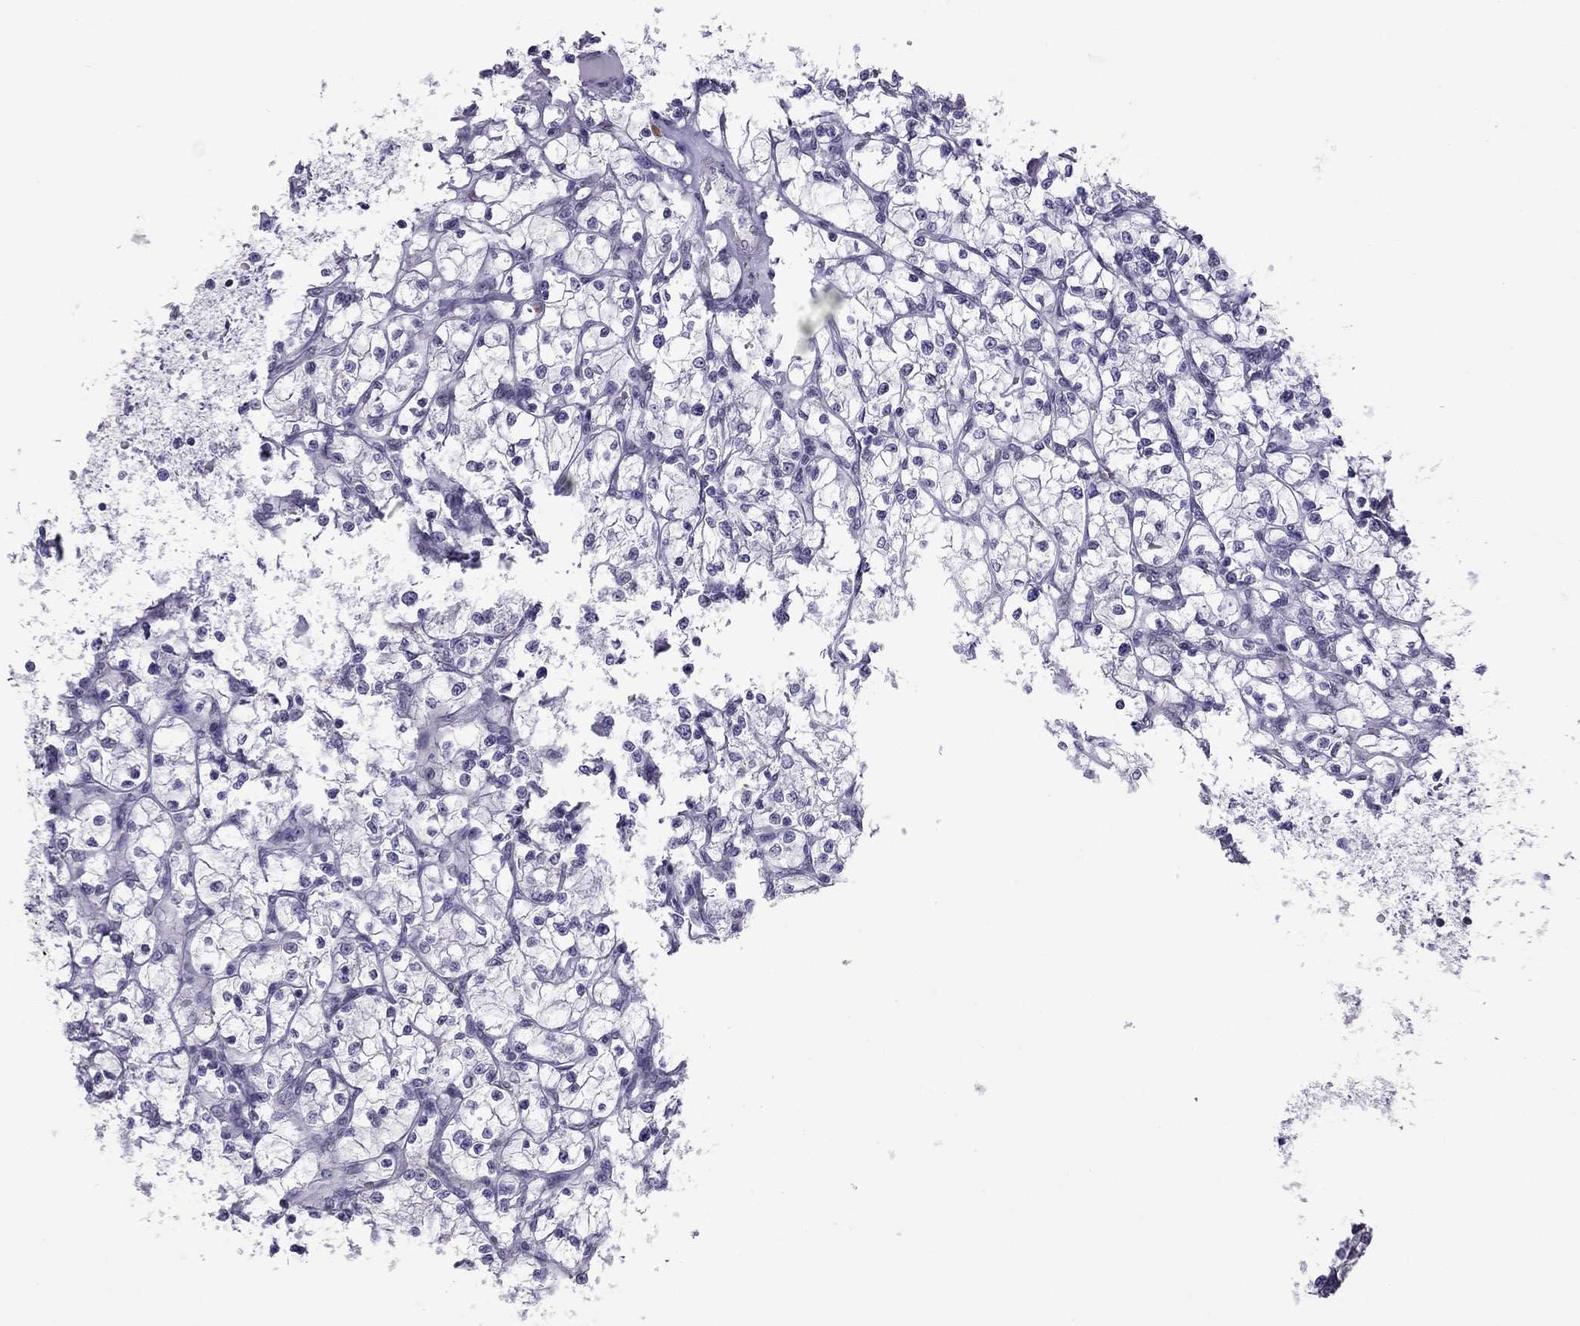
{"staining": {"intensity": "negative", "quantity": "none", "location": "none"}, "tissue": "renal cancer", "cell_type": "Tumor cells", "image_type": "cancer", "snomed": [{"axis": "morphology", "description": "Adenocarcinoma, NOS"}, {"axis": "topography", "description": "Kidney"}], "caption": "DAB (3,3'-diaminobenzidine) immunohistochemical staining of human renal cancer (adenocarcinoma) displays no significant expression in tumor cells.", "gene": "ZNF646", "patient": {"sex": "female", "age": 64}}